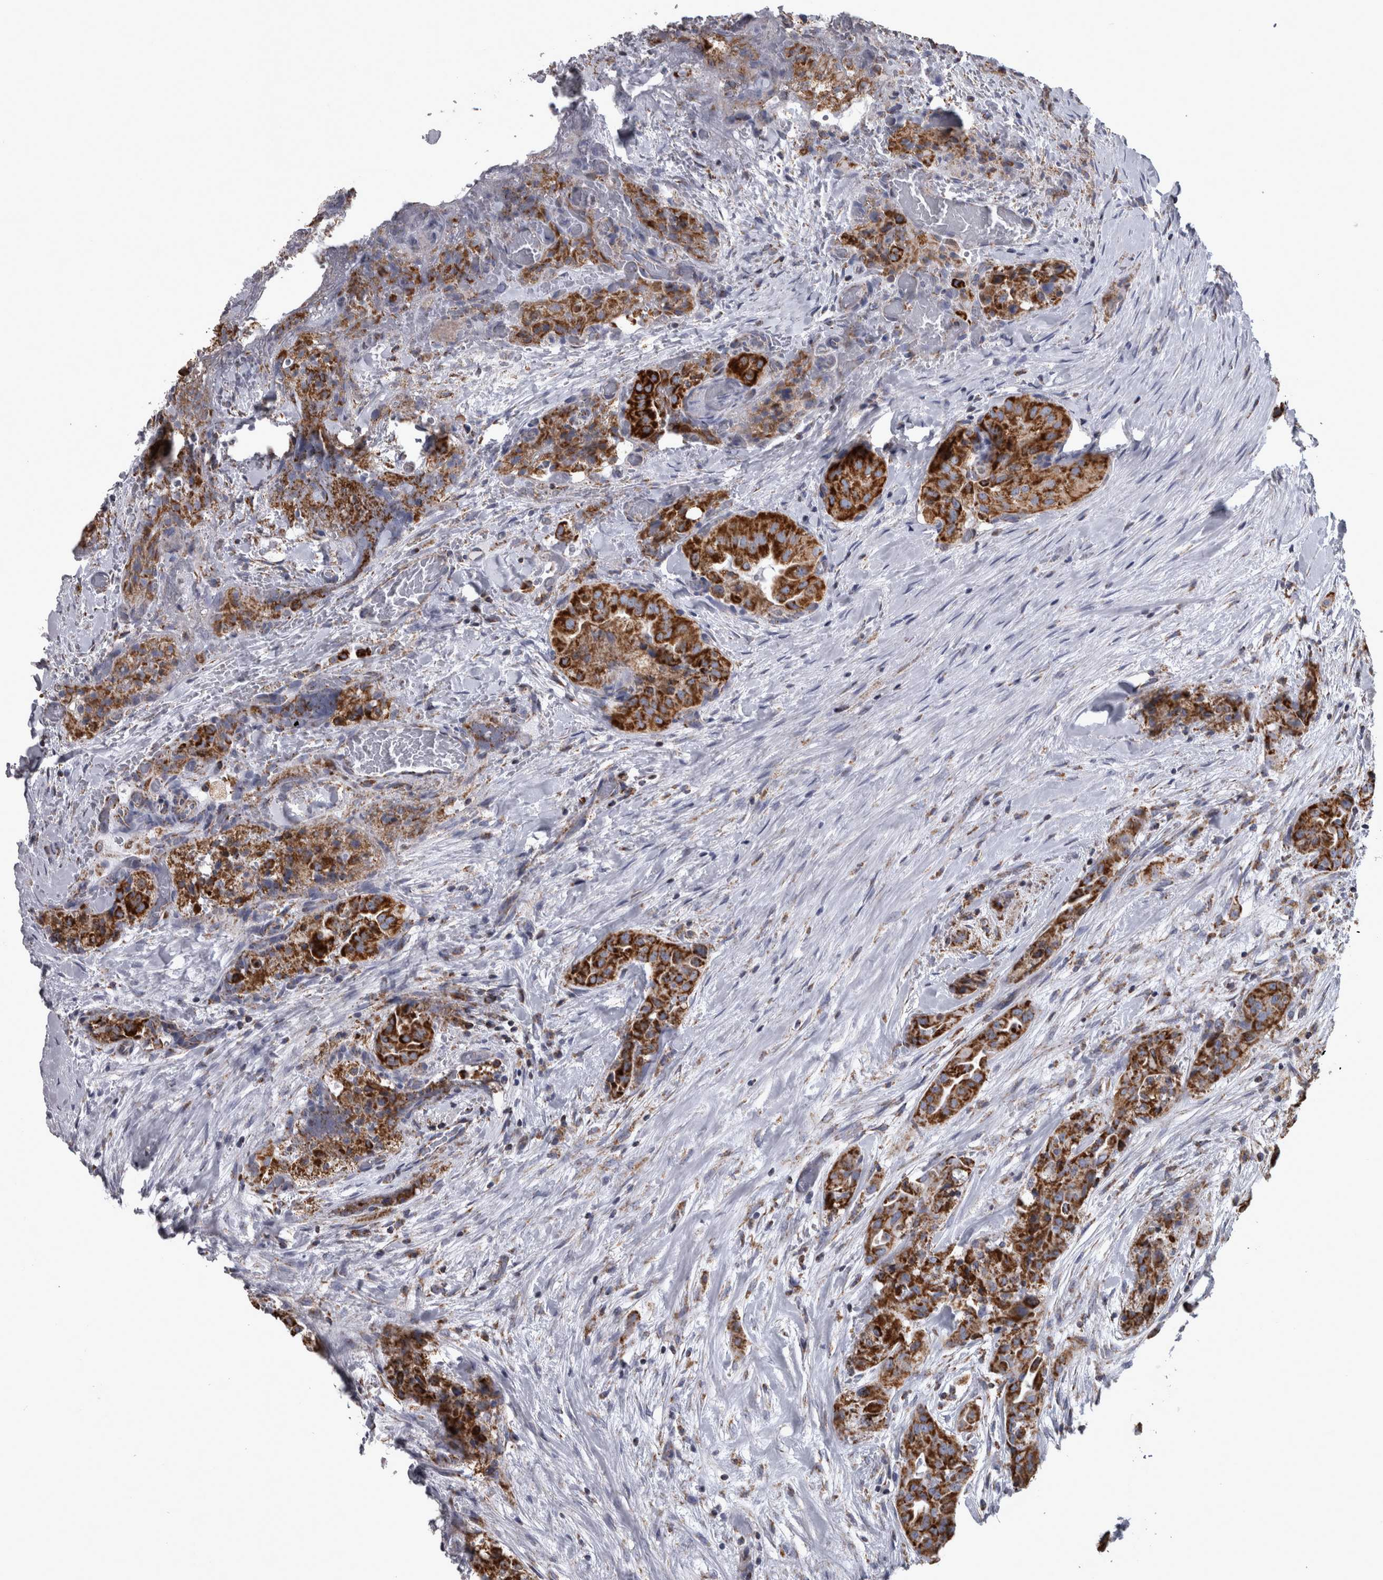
{"staining": {"intensity": "strong", "quantity": ">75%", "location": "cytoplasmic/membranous"}, "tissue": "thyroid cancer", "cell_type": "Tumor cells", "image_type": "cancer", "snomed": [{"axis": "morphology", "description": "Papillary adenocarcinoma, NOS"}, {"axis": "topography", "description": "Thyroid gland"}], "caption": "Thyroid cancer tissue shows strong cytoplasmic/membranous staining in about >75% of tumor cells, visualized by immunohistochemistry. (brown staining indicates protein expression, while blue staining denotes nuclei).", "gene": "MDH2", "patient": {"sex": "female", "age": 59}}